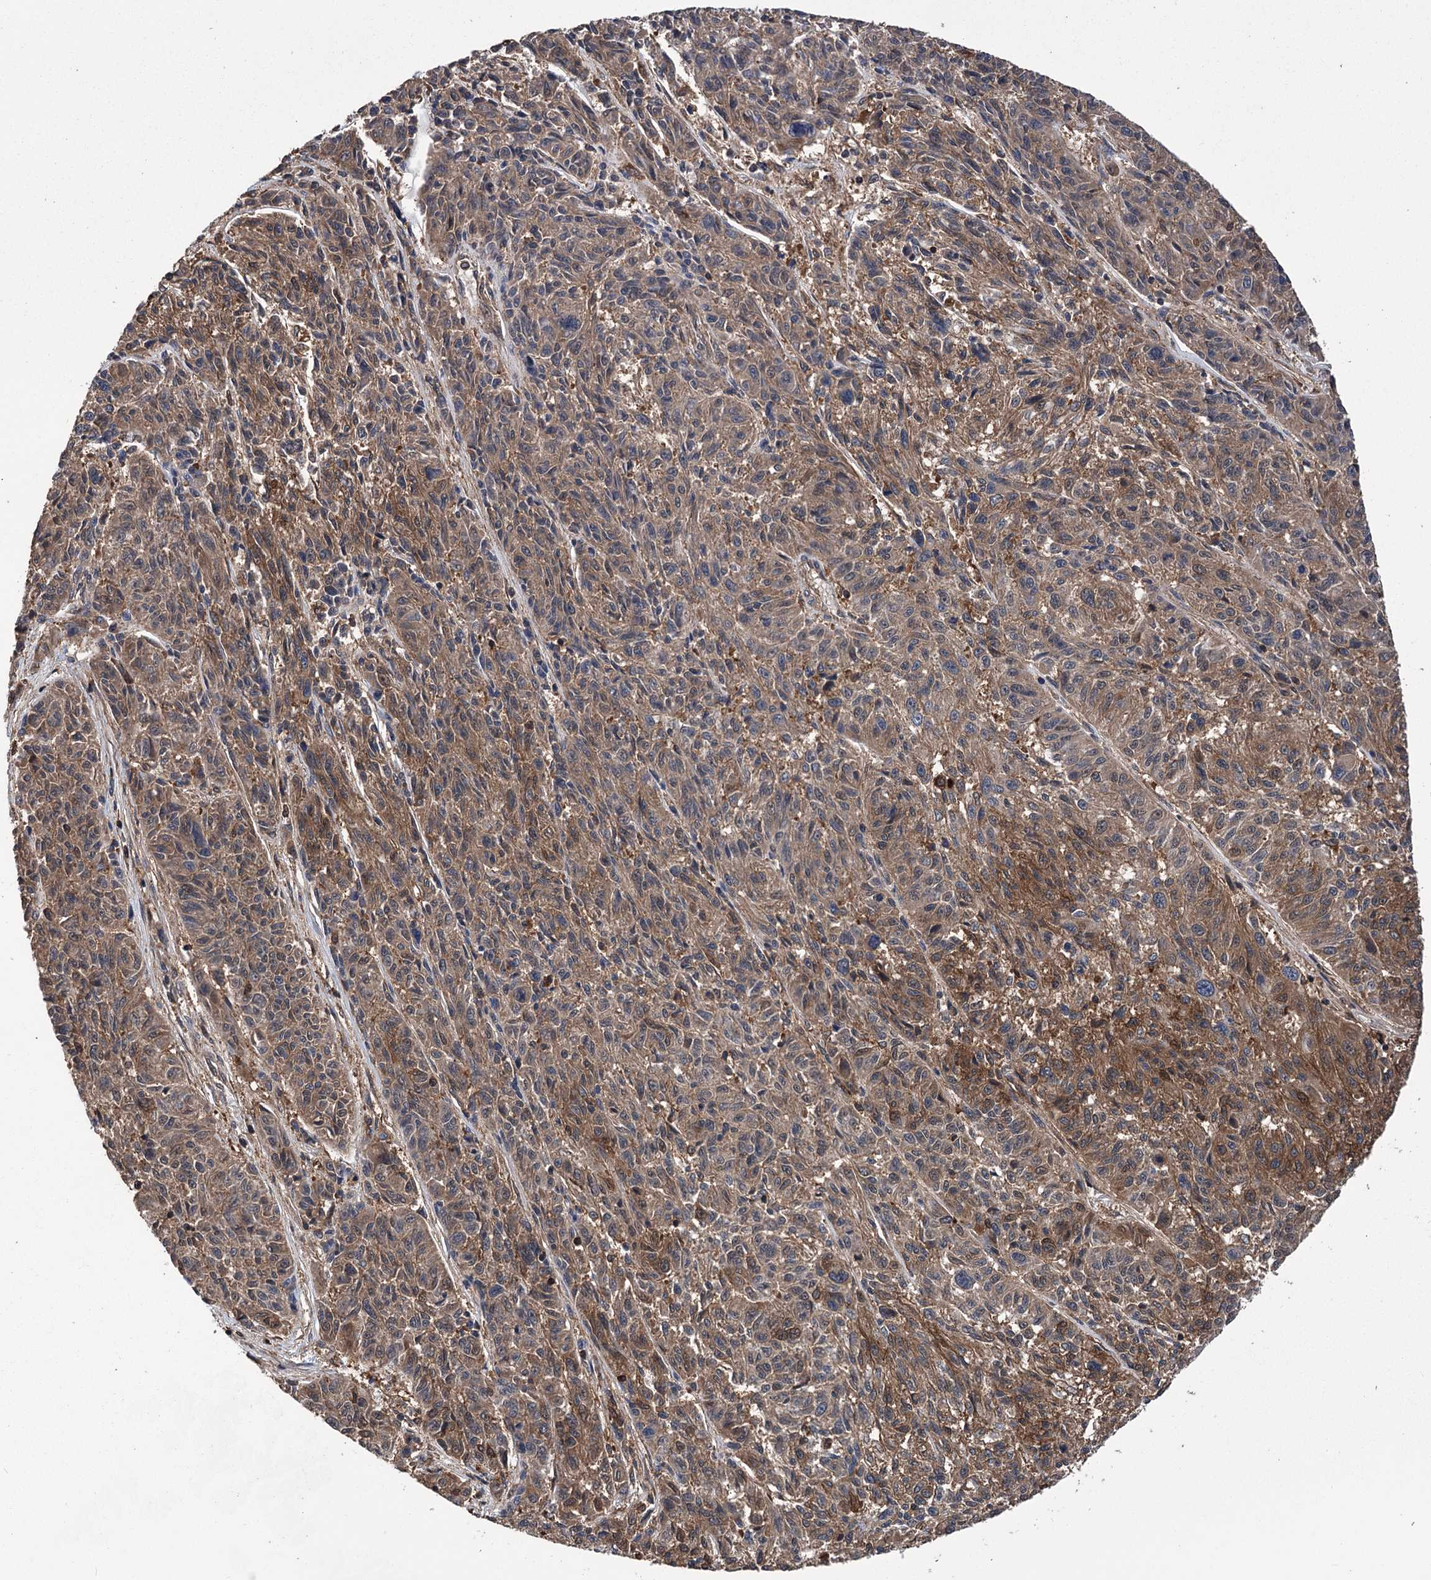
{"staining": {"intensity": "moderate", "quantity": ">75%", "location": "cytoplasmic/membranous,nuclear"}, "tissue": "melanoma", "cell_type": "Tumor cells", "image_type": "cancer", "snomed": [{"axis": "morphology", "description": "Malignant melanoma, NOS"}, {"axis": "topography", "description": "Skin"}], "caption": "Human melanoma stained with a protein marker demonstrates moderate staining in tumor cells.", "gene": "DPP3", "patient": {"sex": "male", "age": 53}}